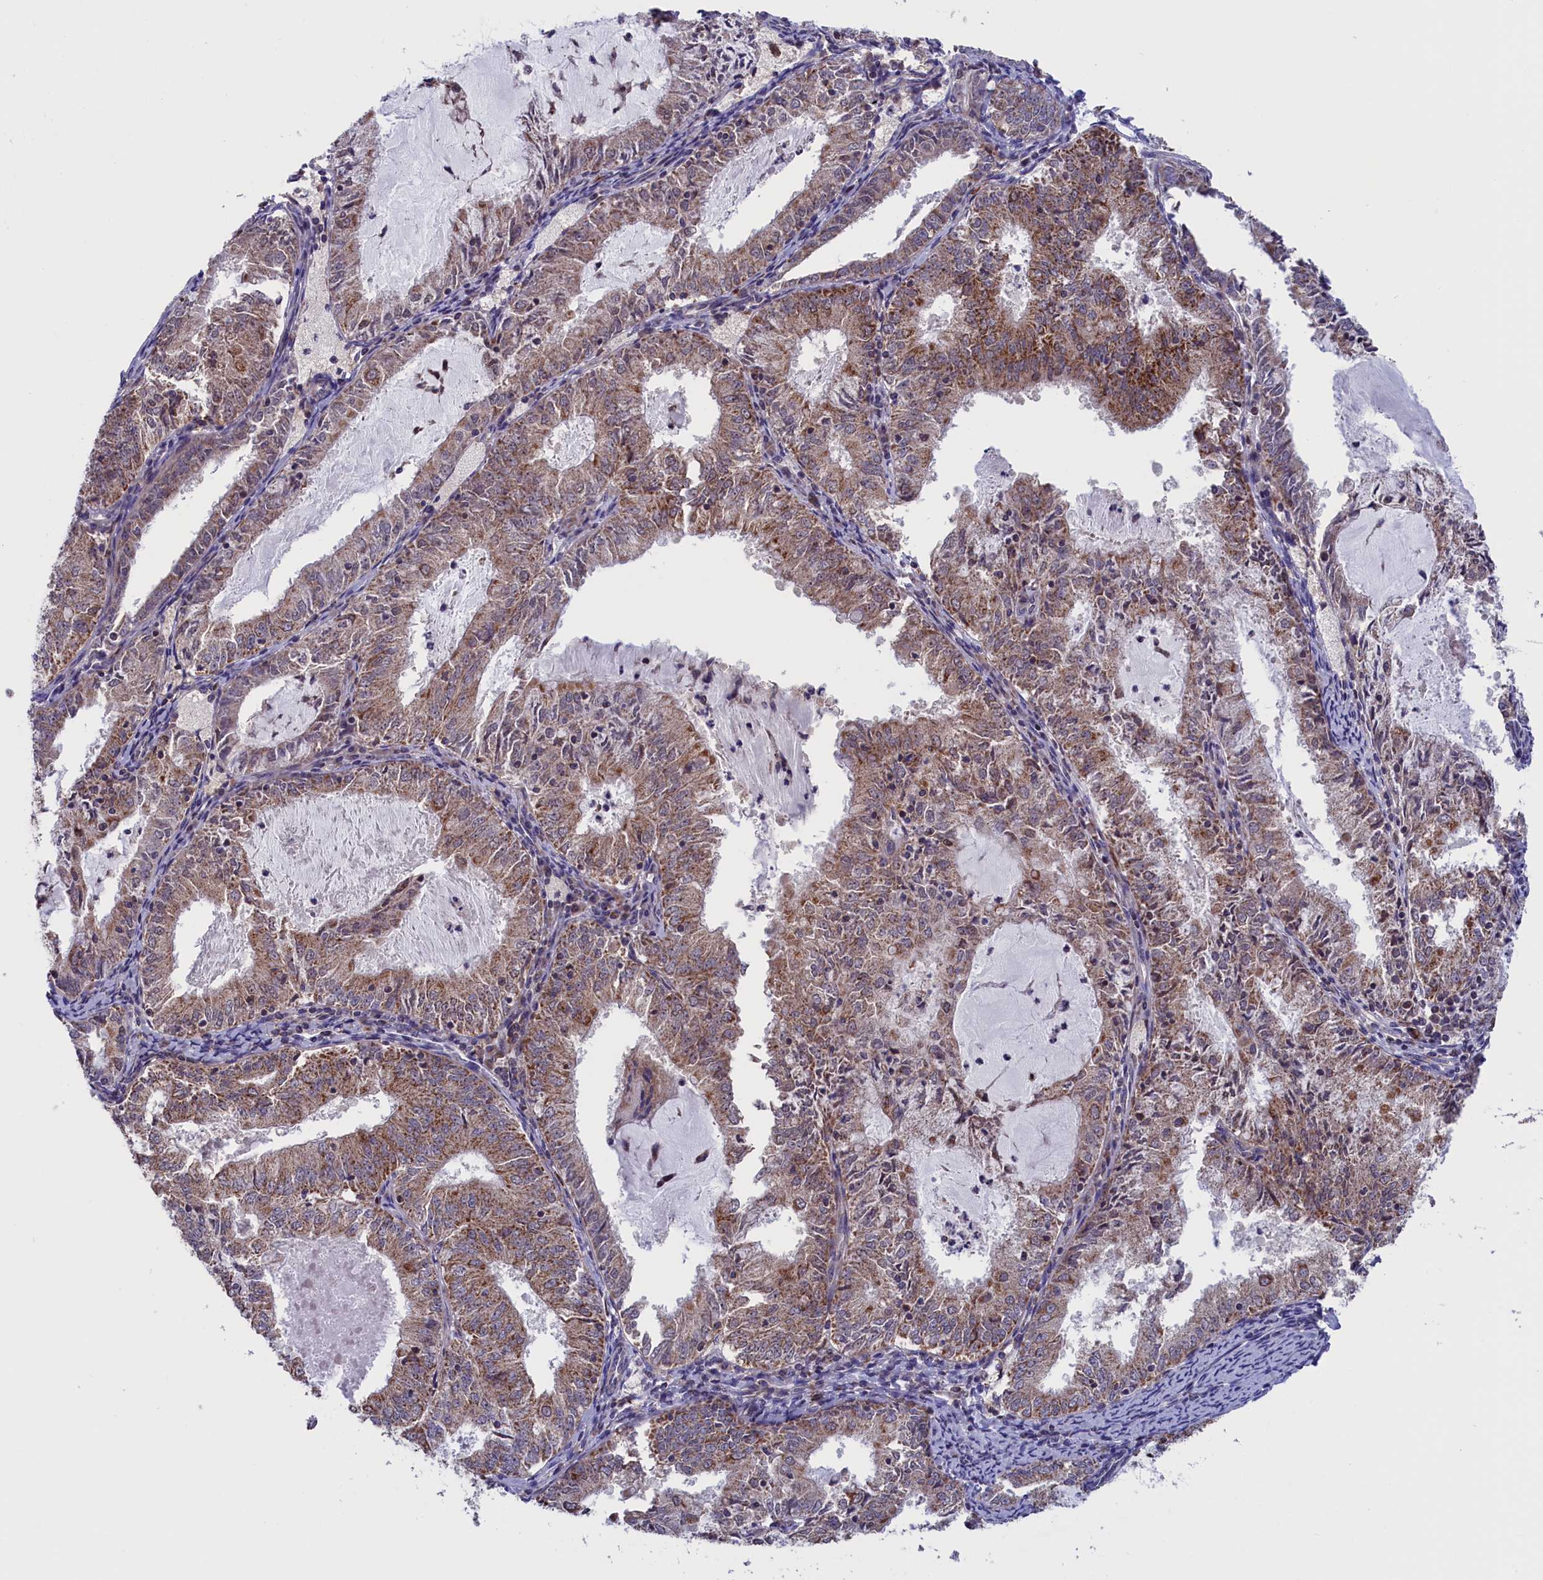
{"staining": {"intensity": "moderate", "quantity": ">75%", "location": "cytoplasmic/membranous"}, "tissue": "endometrial cancer", "cell_type": "Tumor cells", "image_type": "cancer", "snomed": [{"axis": "morphology", "description": "Adenocarcinoma, NOS"}, {"axis": "topography", "description": "Endometrium"}], "caption": "IHC photomicrograph of endometrial cancer (adenocarcinoma) stained for a protein (brown), which displays medium levels of moderate cytoplasmic/membranous staining in approximately >75% of tumor cells.", "gene": "TIMM44", "patient": {"sex": "female", "age": 57}}